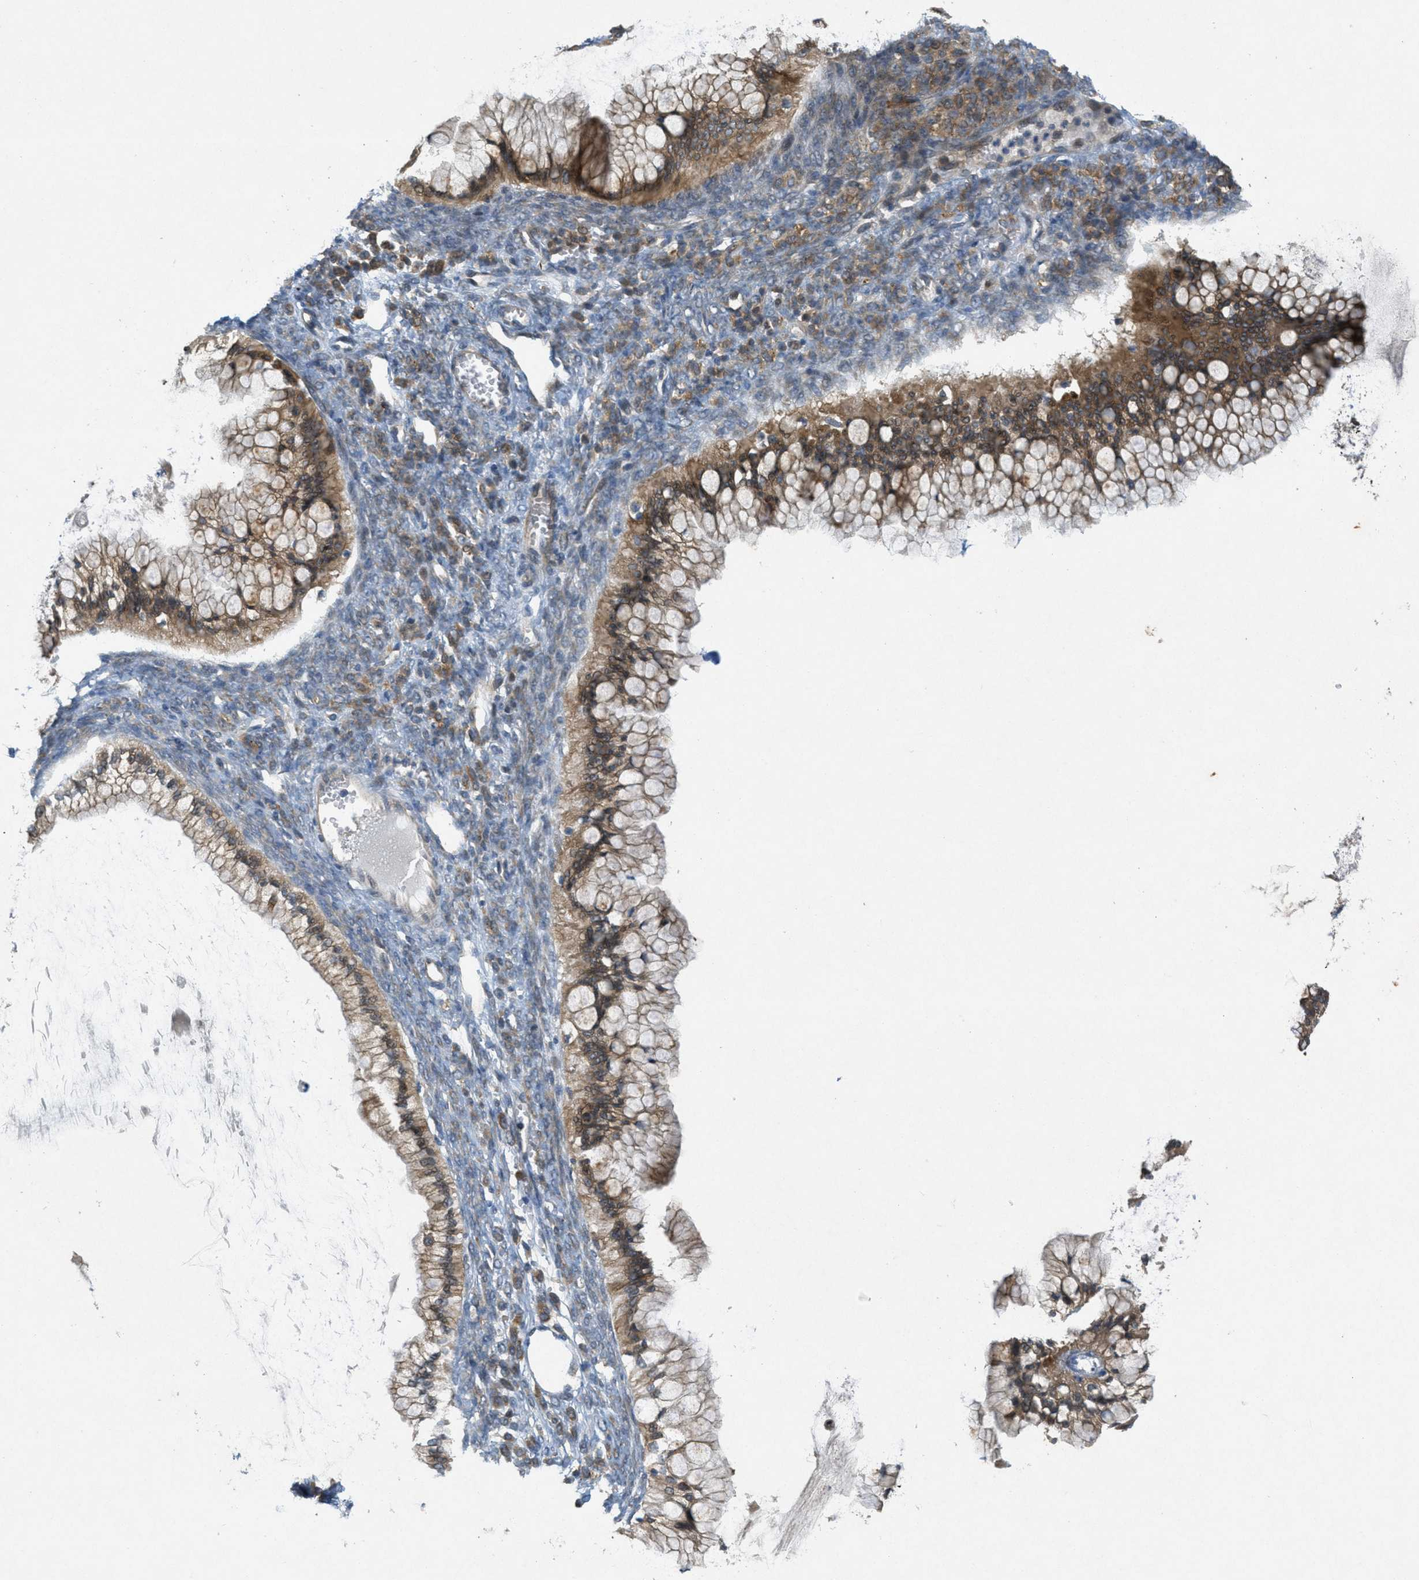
{"staining": {"intensity": "moderate", "quantity": ">75%", "location": "cytoplasmic/membranous,nuclear"}, "tissue": "ovarian cancer", "cell_type": "Tumor cells", "image_type": "cancer", "snomed": [{"axis": "morphology", "description": "Cystadenocarcinoma, mucinous, NOS"}, {"axis": "topography", "description": "Ovary"}], "caption": "Immunohistochemistry (IHC) micrograph of ovarian mucinous cystadenocarcinoma stained for a protein (brown), which exhibits medium levels of moderate cytoplasmic/membranous and nuclear staining in approximately >75% of tumor cells.", "gene": "SIGMAR1", "patient": {"sex": "female", "age": 57}}